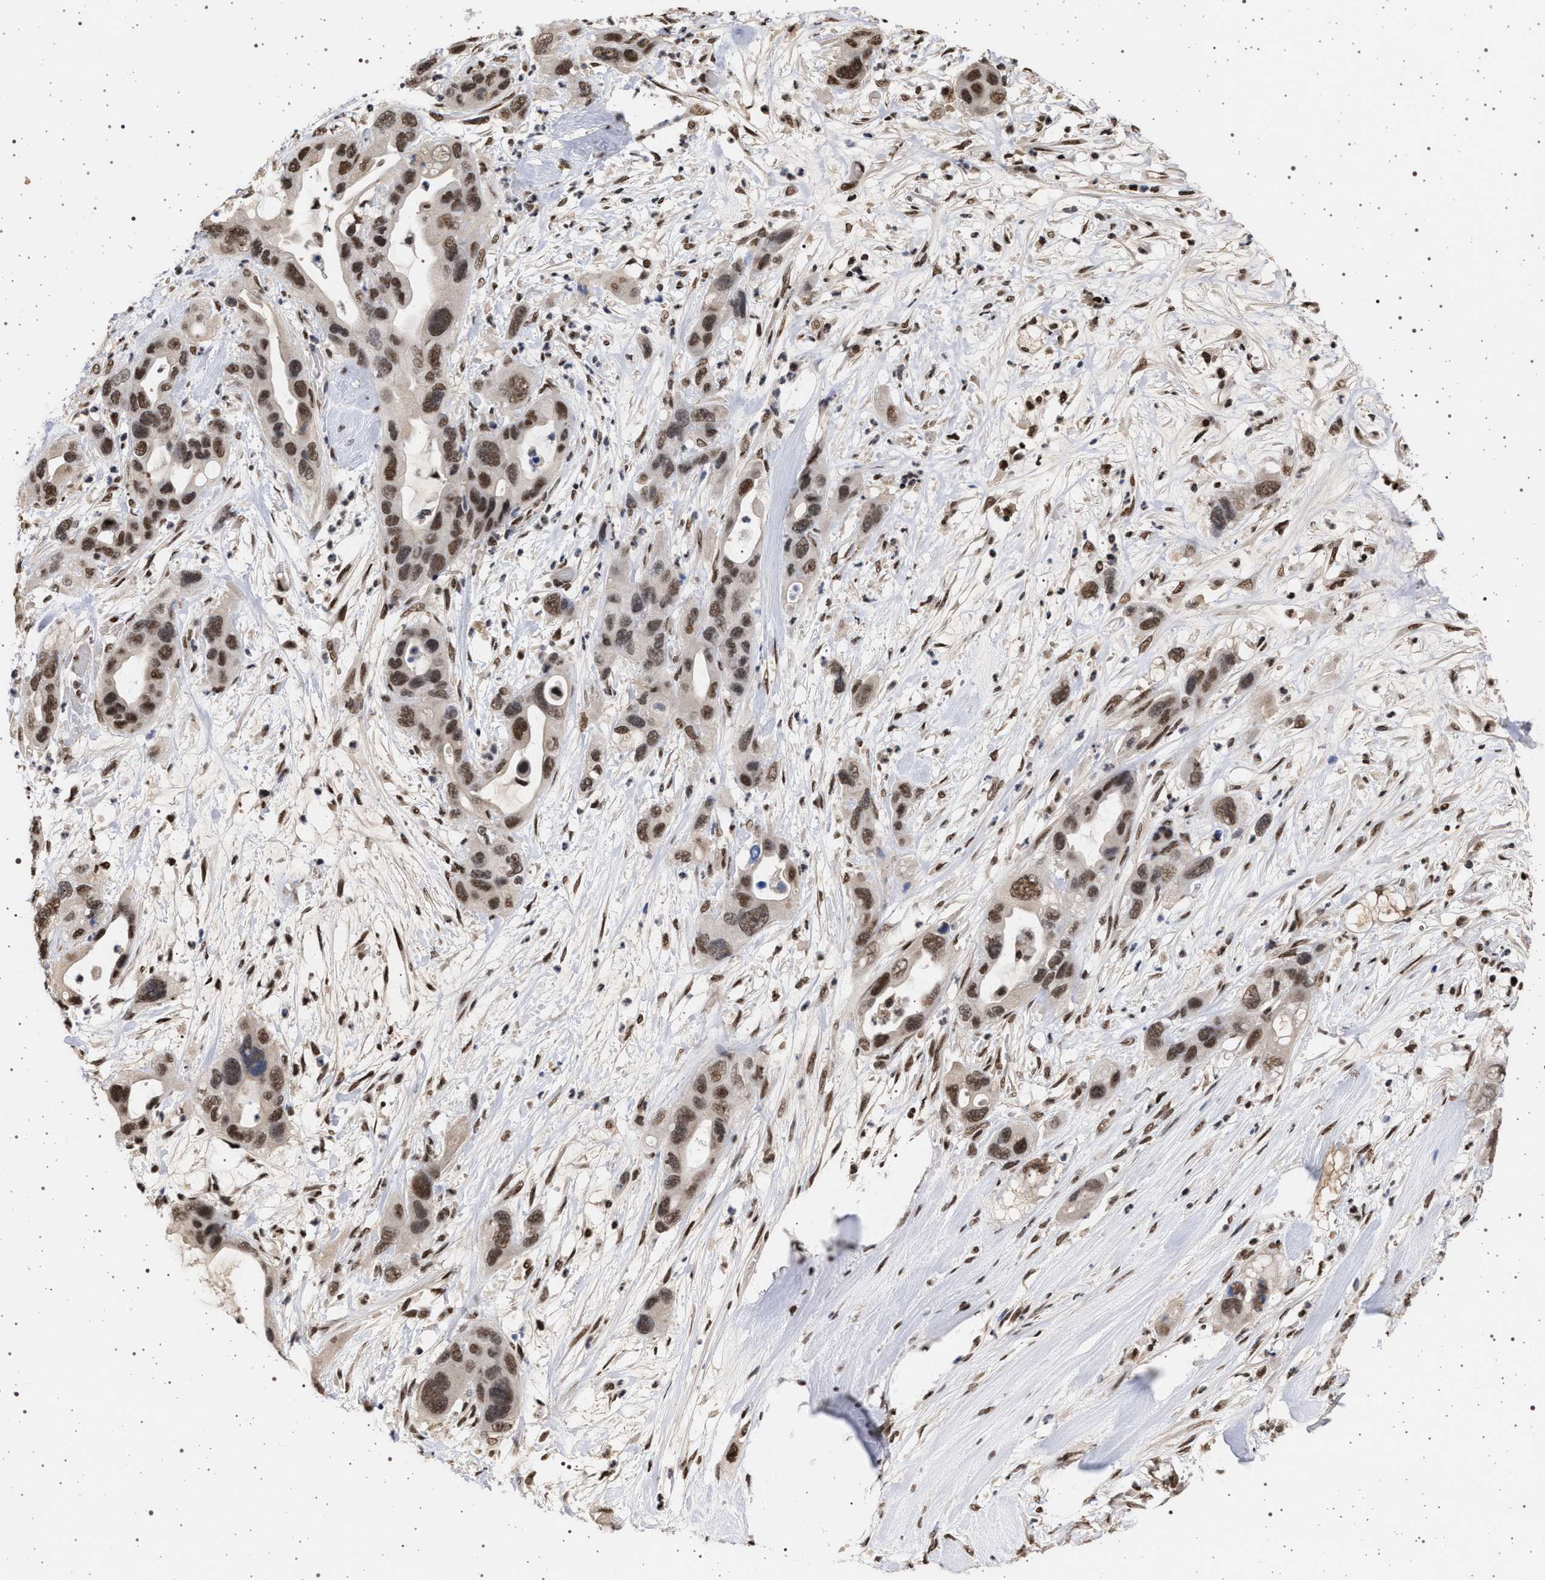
{"staining": {"intensity": "moderate", "quantity": ">75%", "location": "nuclear"}, "tissue": "pancreatic cancer", "cell_type": "Tumor cells", "image_type": "cancer", "snomed": [{"axis": "morphology", "description": "Adenocarcinoma, NOS"}, {"axis": "topography", "description": "Pancreas"}], "caption": "The image exhibits immunohistochemical staining of pancreatic cancer (adenocarcinoma). There is moderate nuclear expression is appreciated in about >75% of tumor cells.", "gene": "PHF12", "patient": {"sex": "female", "age": 71}}